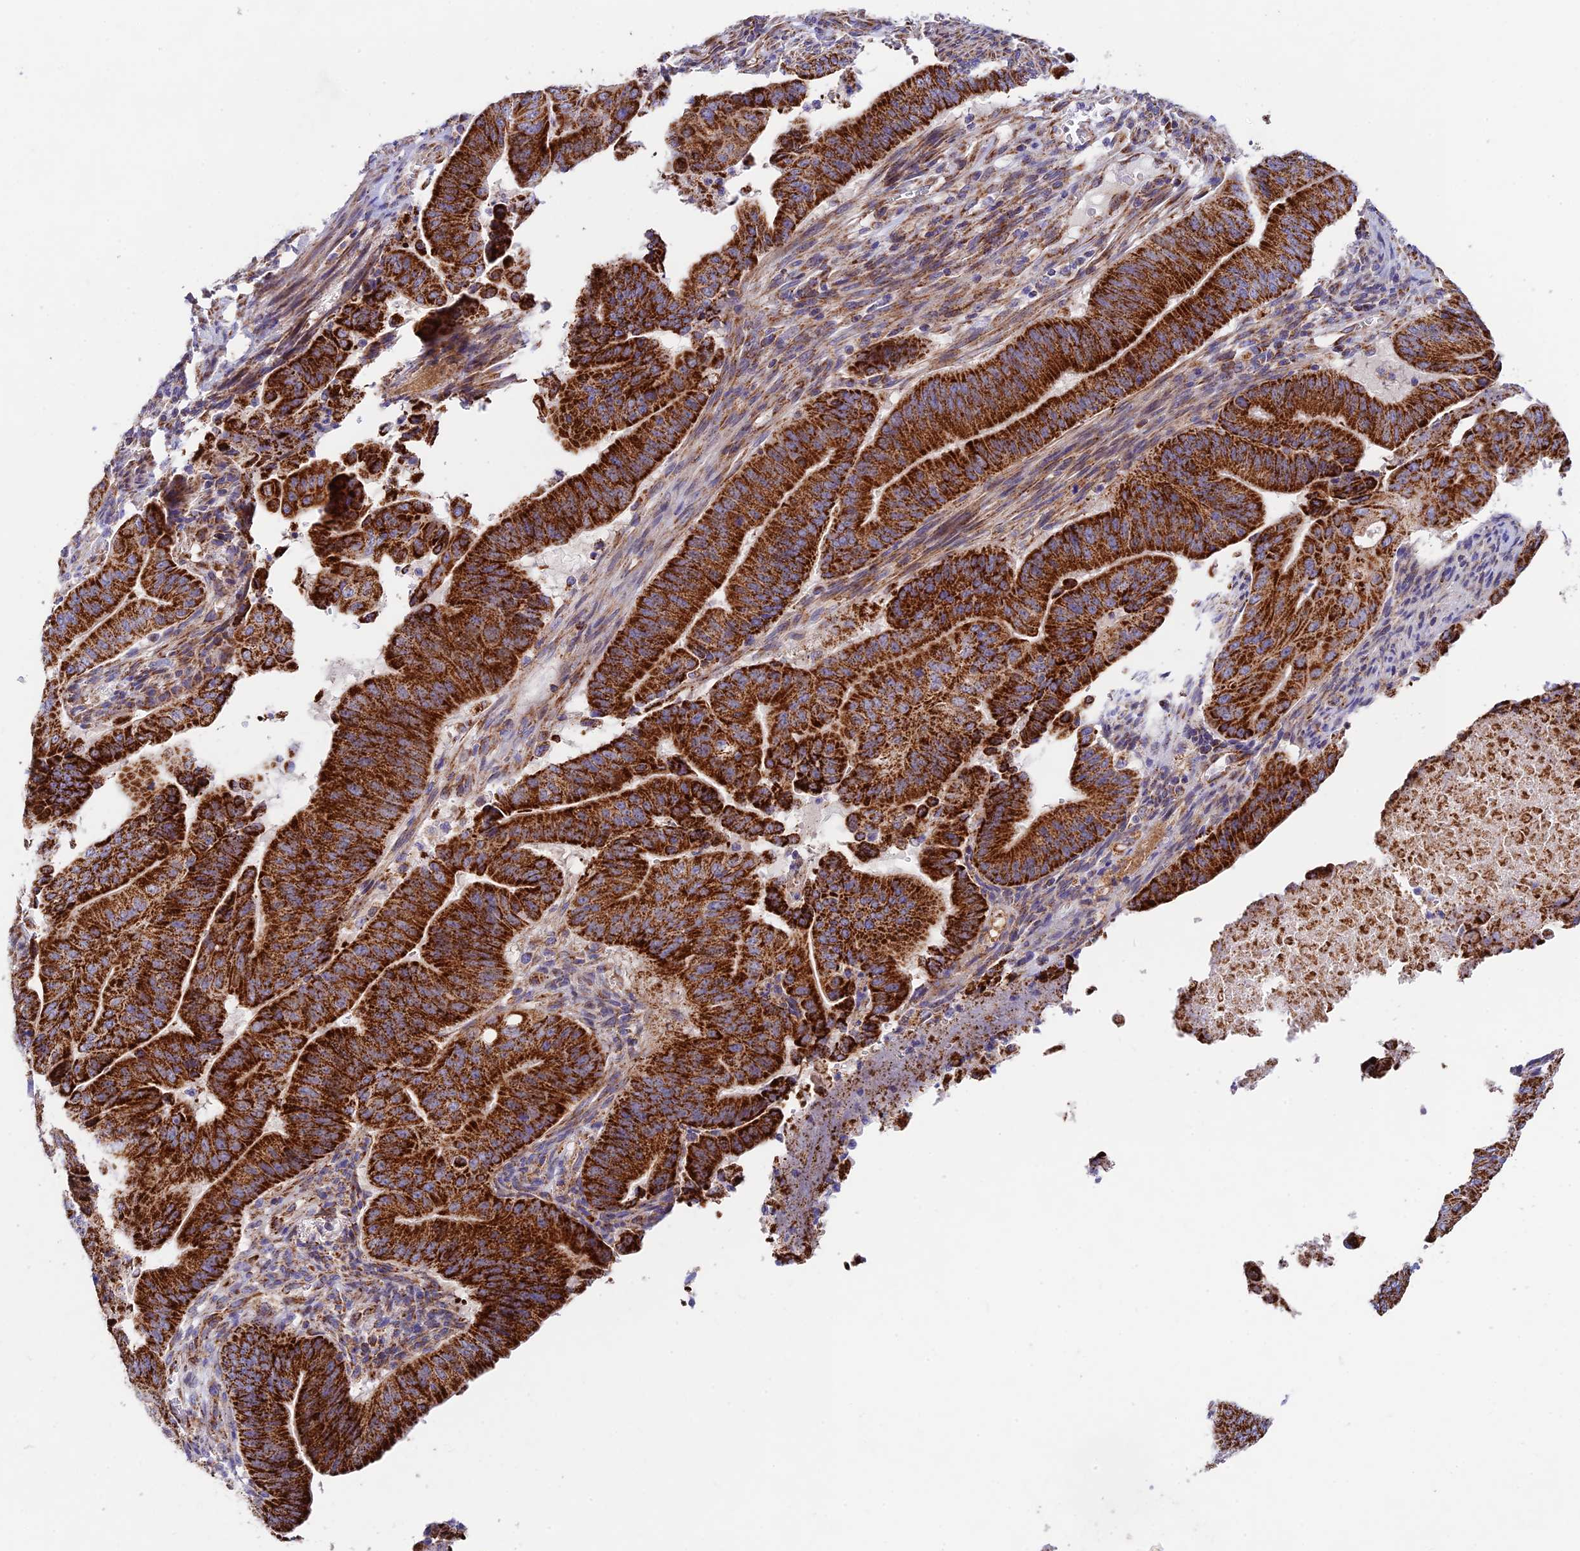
{"staining": {"intensity": "strong", "quantity": ">75%", "location": "cytoplasmic/membranous"}, "tissue": "pancreatic cancer", "cell_type": "Tumor cells", "image_type": "cancer", "snomed": [{"axis": "morphology", "description": "Adenocarcinoma, NOS"}, {"axis": "topography", "description": "Pancreas"}], "caption": "There is high levels of strong cytoplasmic/membranous expression in tumor cells of pancreatic adenocarcinoma, as demonstrated by immunohistochemical staining (brown color).", "gene": "KHDC3L", "patient": {"sex": "female", "age": 77}}